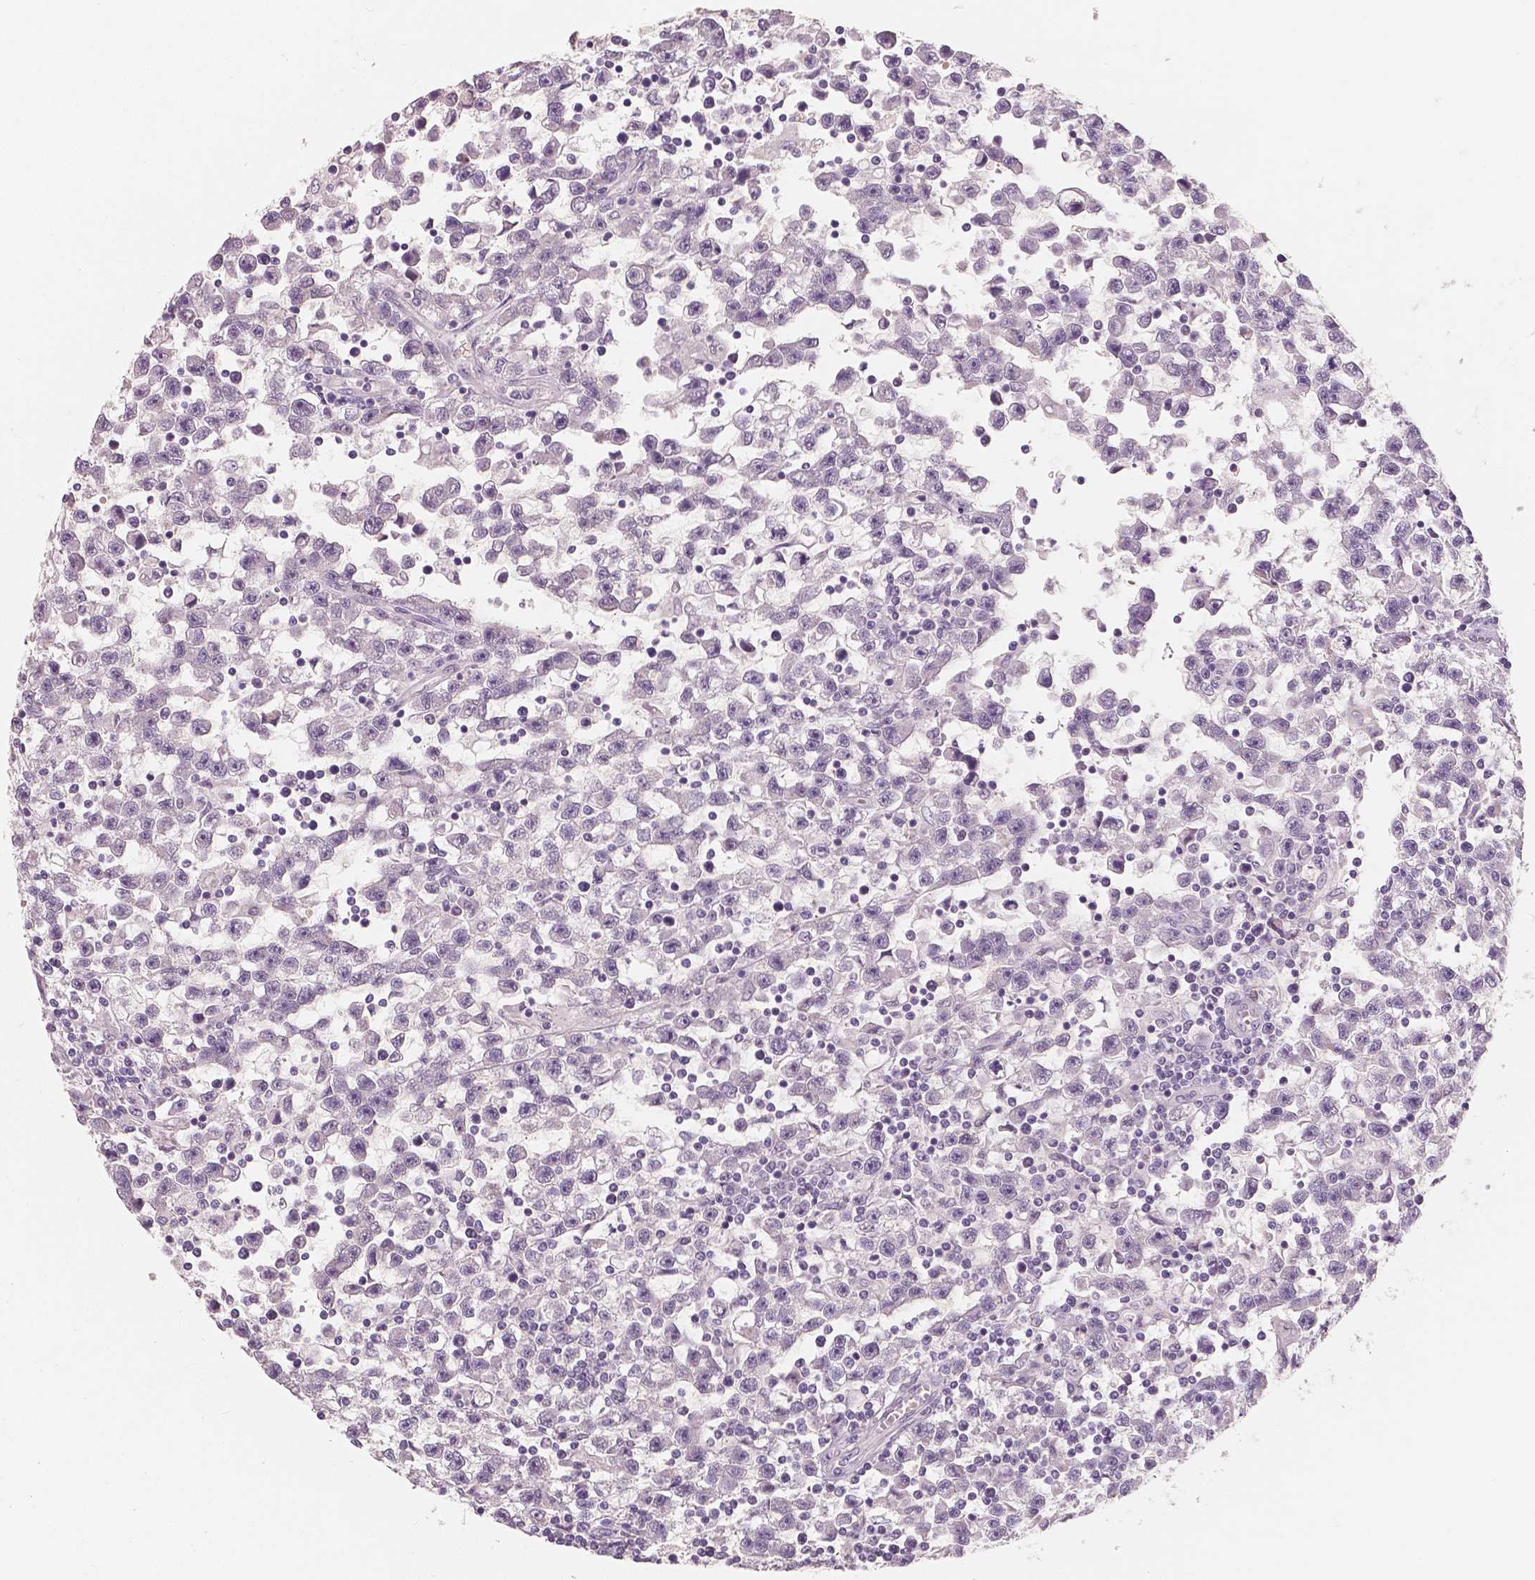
{"staining": {"intensity": "negative", "quantity": "none", "location": "none"}, "tissue": "testis cancer", "cell_type": "Tumor cells", "image_type": "cancer", "snomed": [{"axis": "morphology", "description": "Seminoma, NOS"}, {"axis": "topography", "description": "Testis"}], "caption": "Protein analysis of testis cancer (seminoma) shows no significant positivity in tumor cells.", "gene": "KIT", "patient": {"sex": "male", "age": 31}}